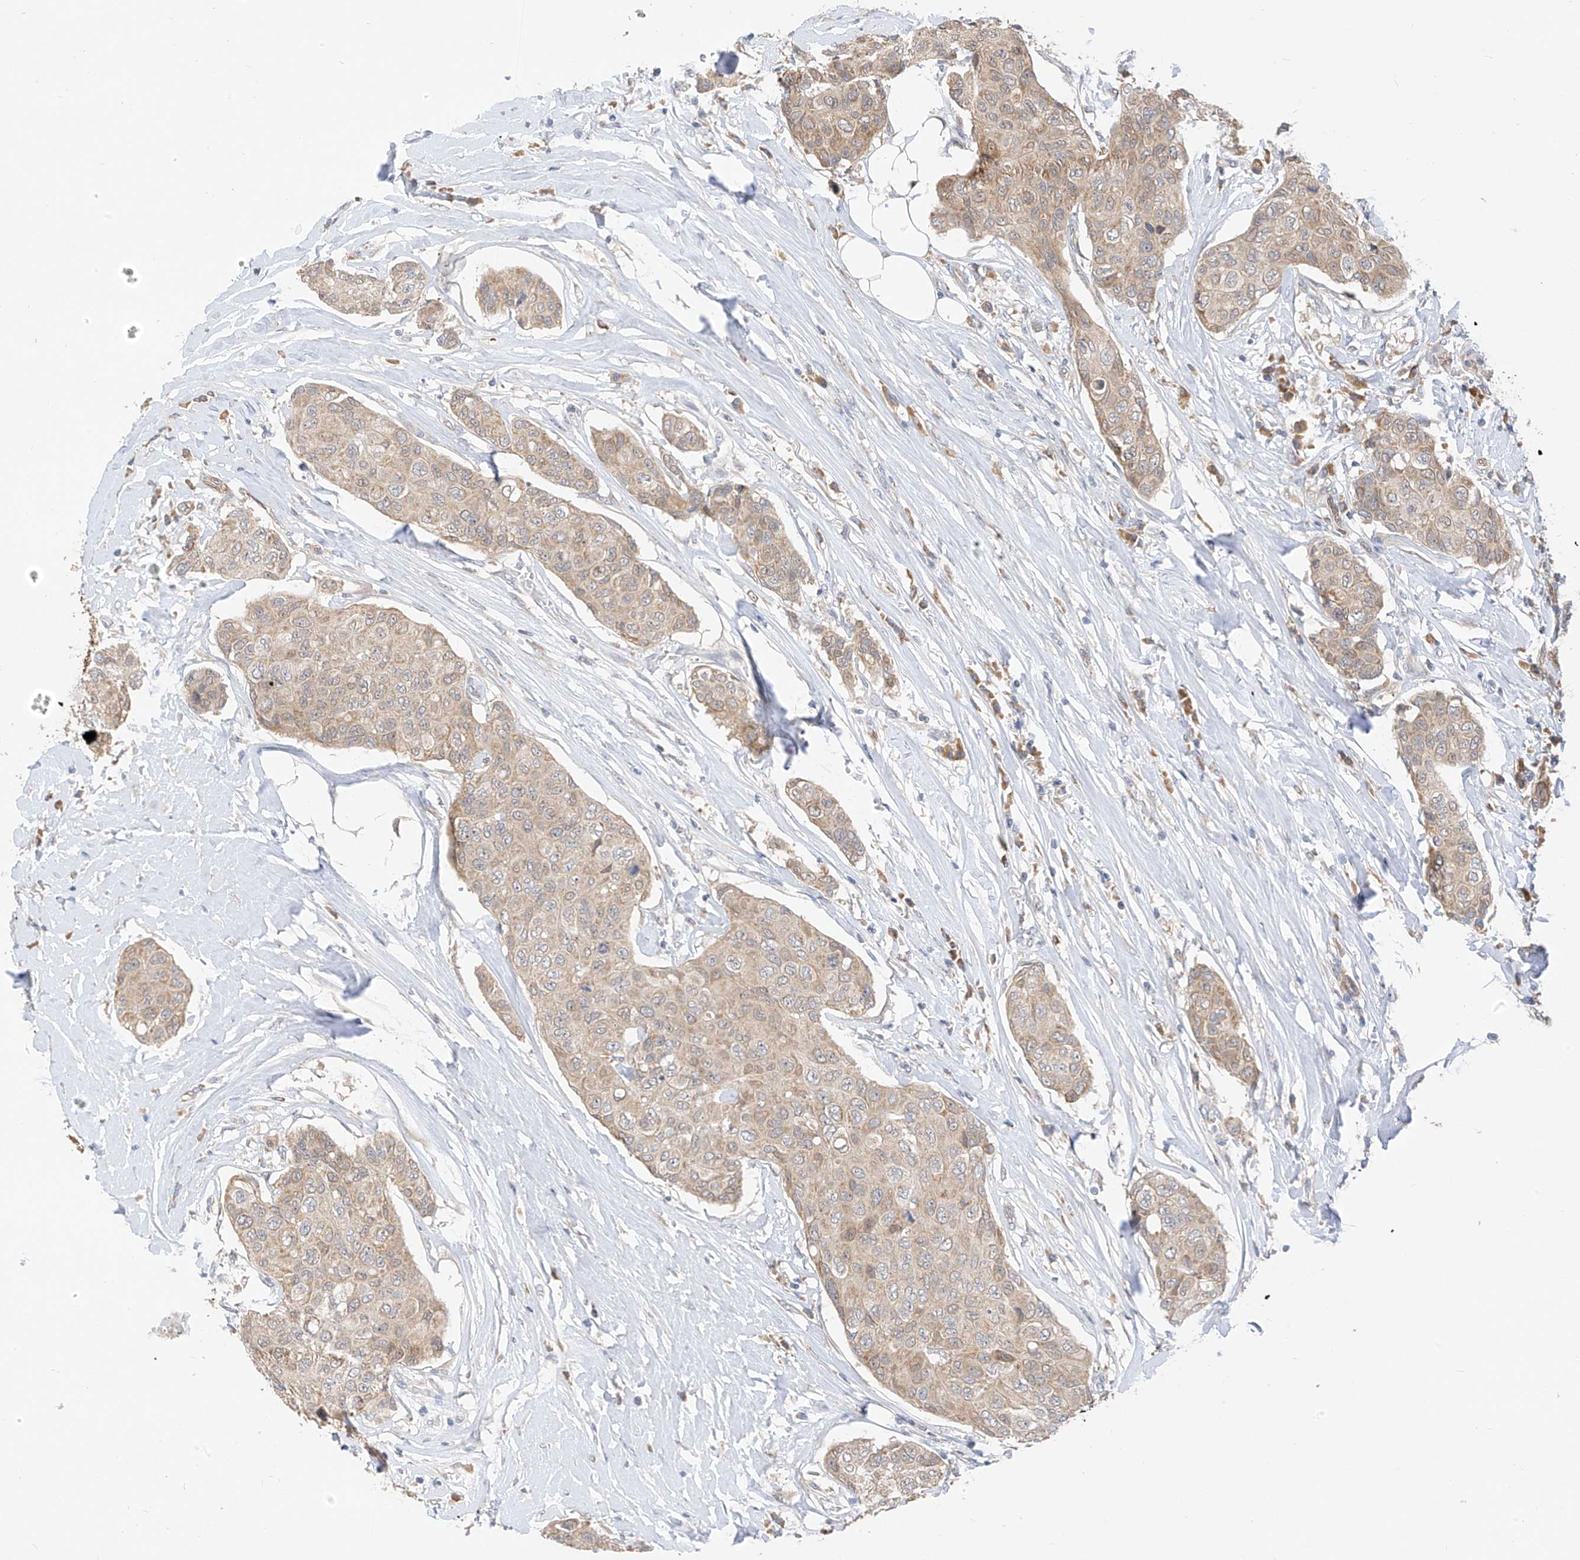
{"staining": {"intensity": "weak", "quantity": ">75%", "location": "cytoplasmic/membranous"}, "tissue": "breast cancer", "cell_type": "Tumor cells", "image_type": "cancer", "snomed": [{"axis": "morphology", "description": "Duct carcinoma"}, {"axis": "topography", "description": "Breast"}], "caption": "This is a micrograph of immunohistochemistry (IHC) staining of breast cancer, which shows weak expression in the cytoplasmic/membranous of tumor cells.", "gene": "PPA2", "patient": {"sex": "female", "age": 80}}